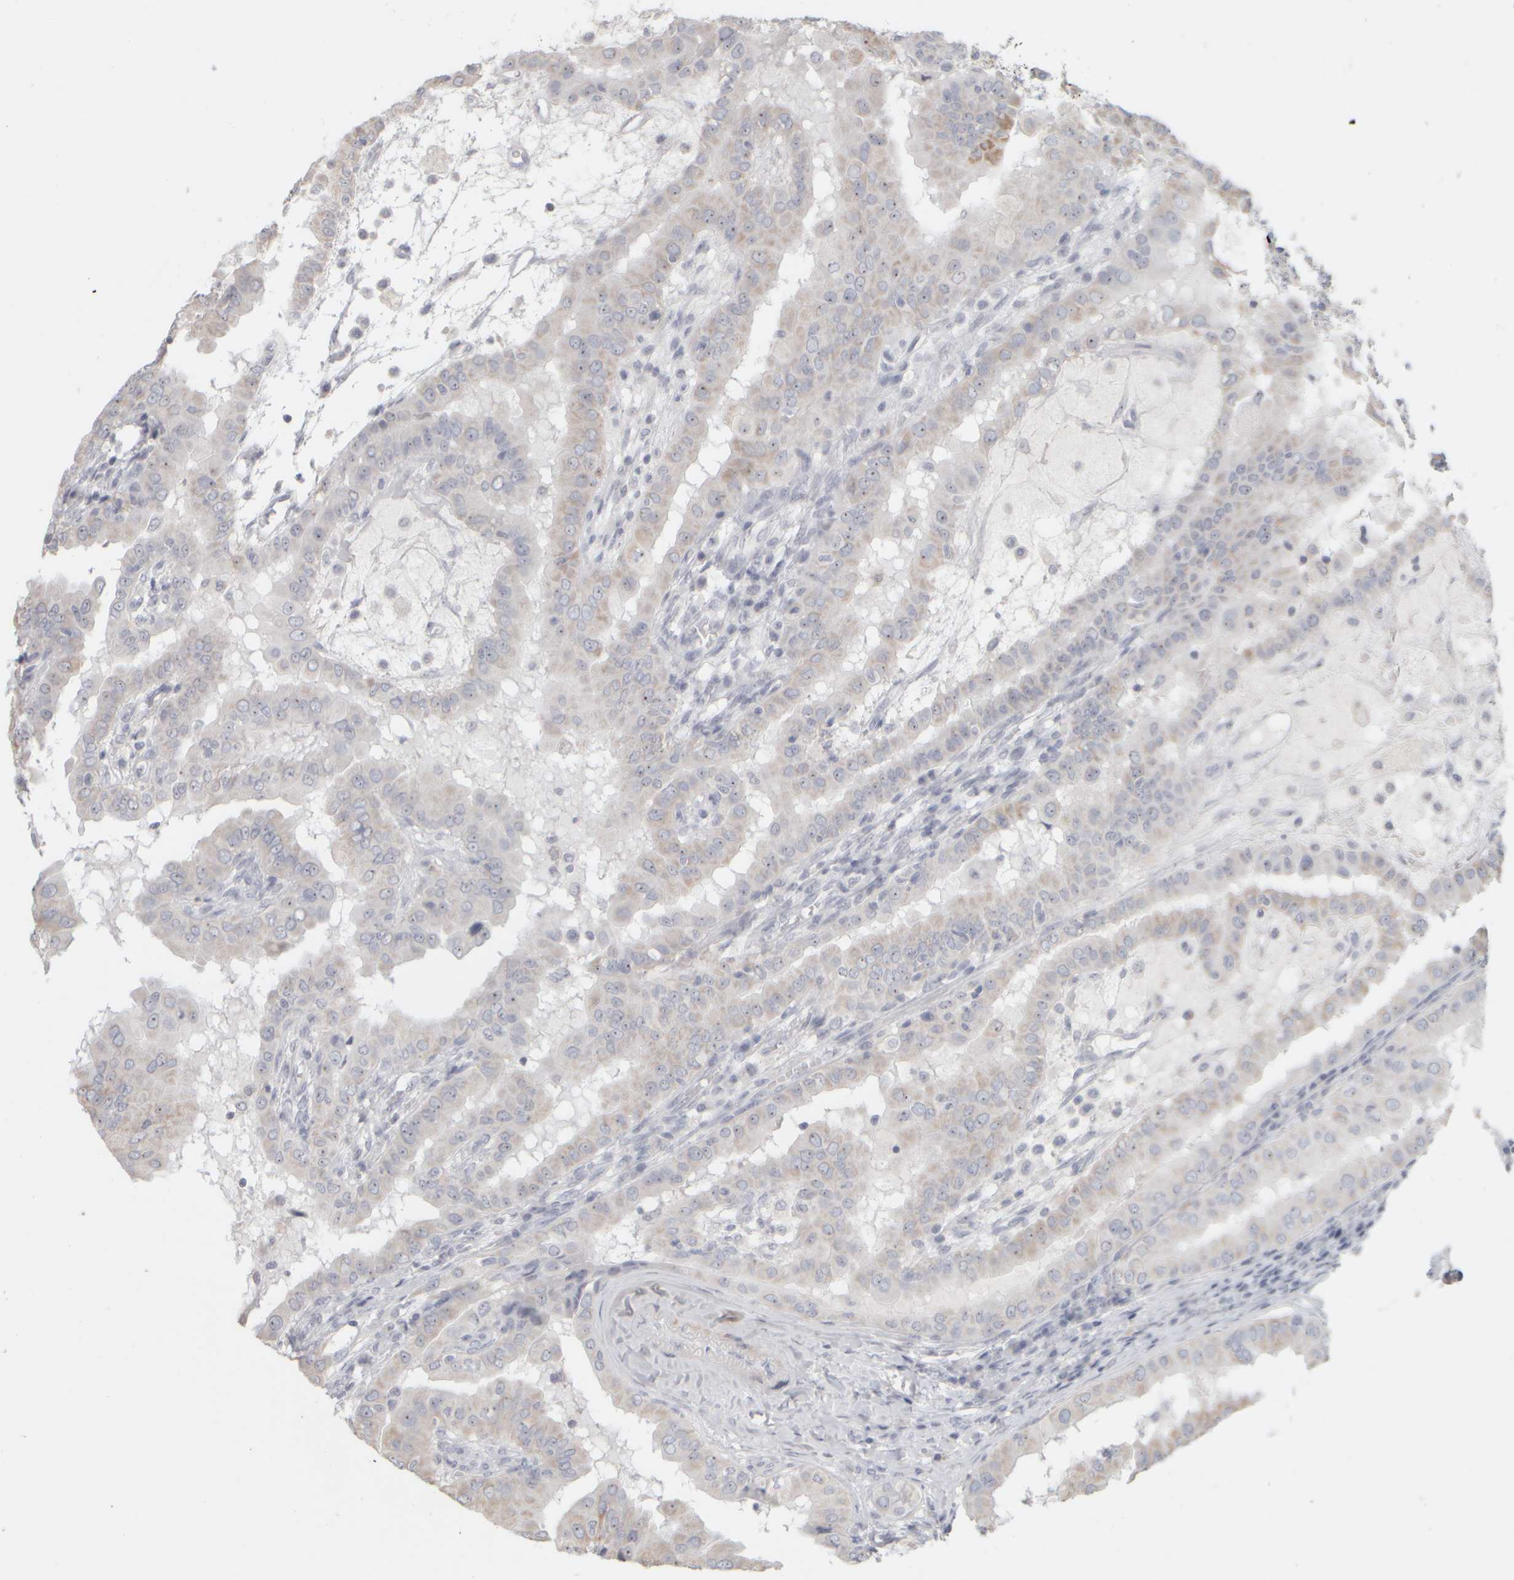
{"staining": {"intensity": "moderate", "quantity": "25%-75%", "location": "nuclear"}, "tissue": "thyroid cancer", "cell_type": "Tumor cells", "image_type": "cancer", "snomed": [{"axis": "morphology", "description": "Papillary adenocarcinoma, NOS"}, {"axis": "topography", "description": "Thyroid gland"}], "caption": "DAB (3,3'-diaminobenzidine) immunohistochemical staining of papillary adenocarcinoma (thyroid) displays moderate nuclear protein expression in approximately 25%-75% of tumor cells.", "gene": "DCXR", "patient": {"sex": "male", "age": 33}}